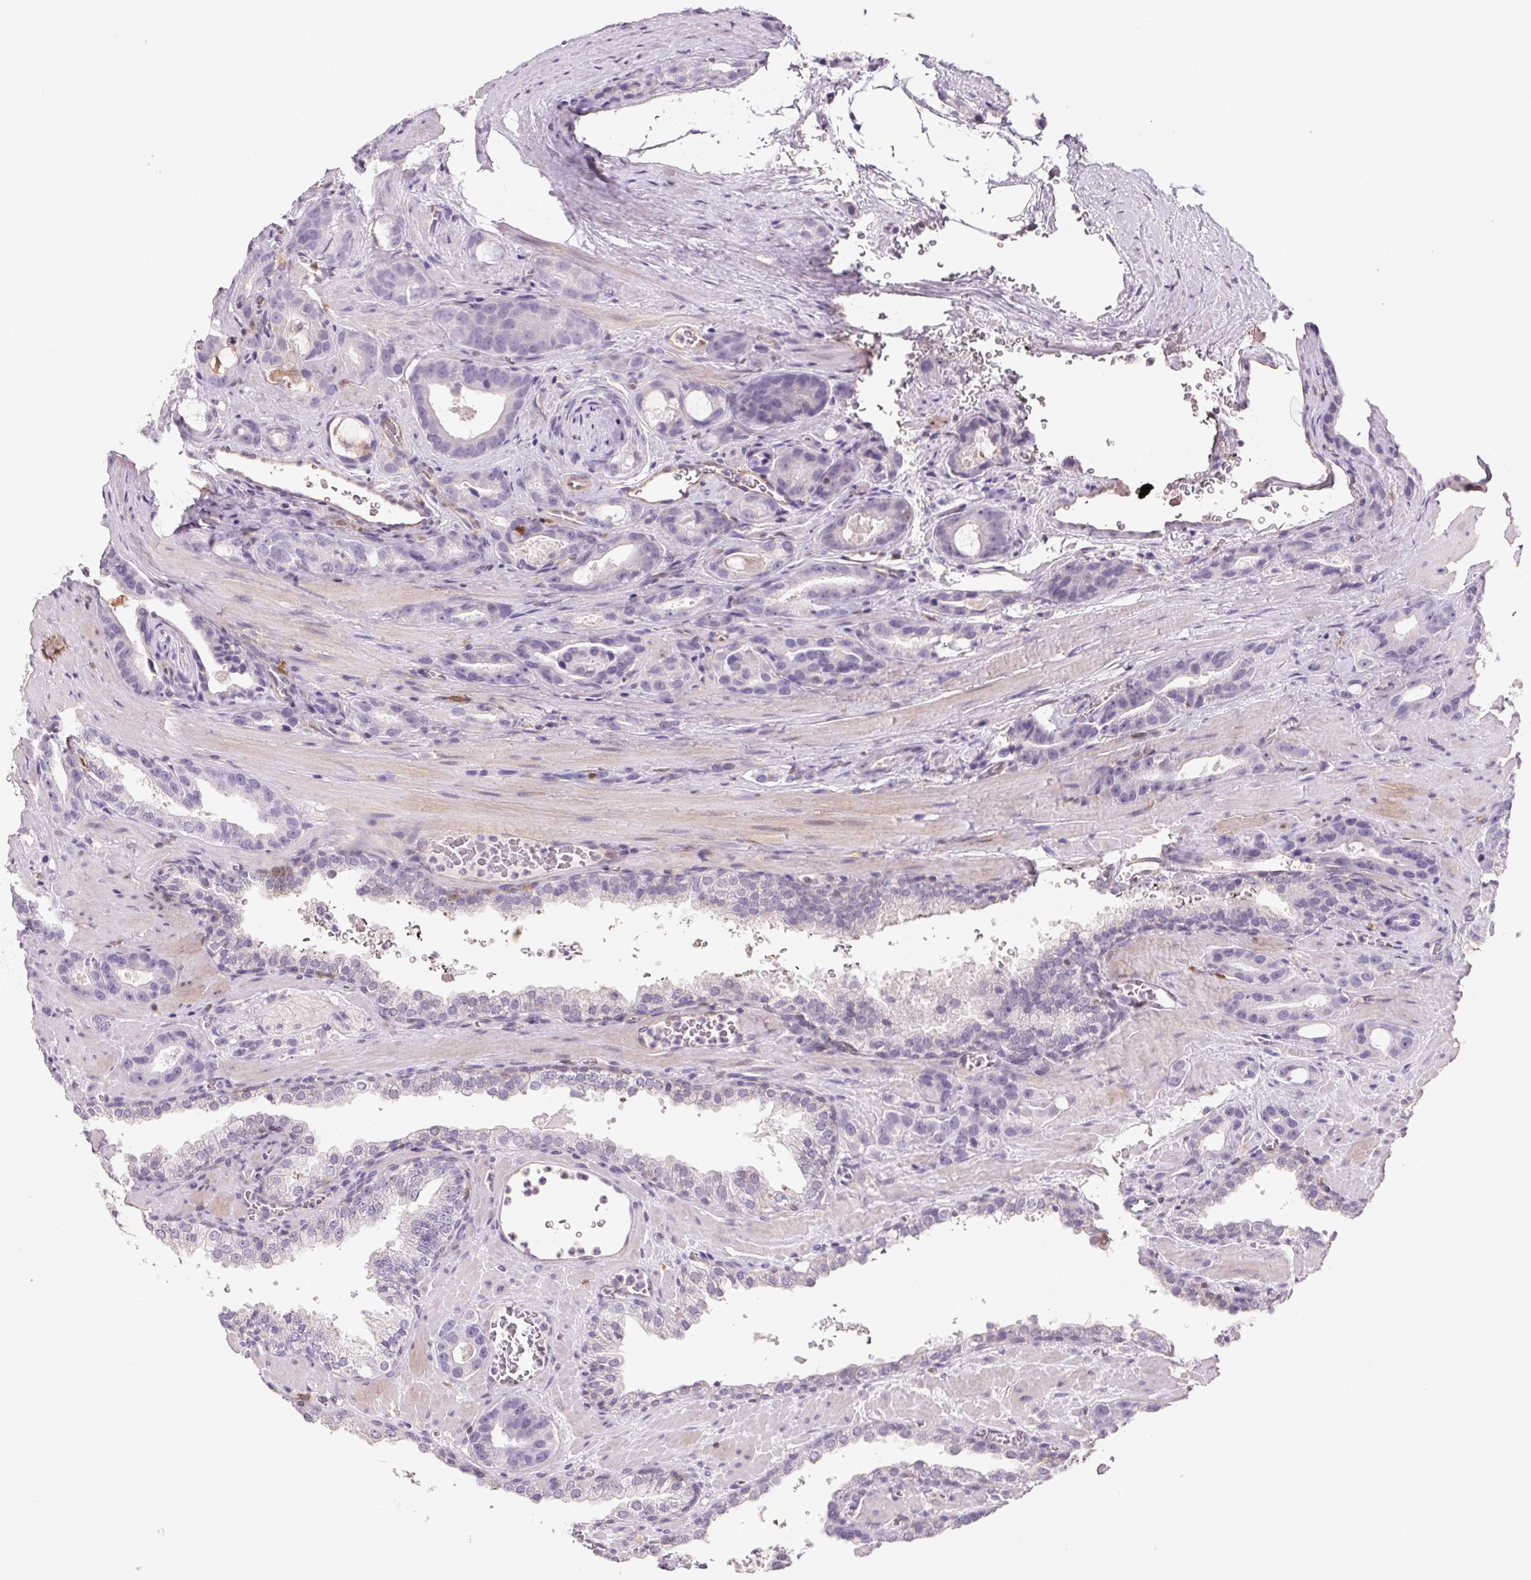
{"staining": {"intensity": "negative", "quantity": "none", "location": "none"}, "tissue": "prostate cancer", "cell_type": "Tumor cells", "image_type": "cancer", "snomed": [{"axis": "morphology", "description": "Adenocarcinoma, High grade"}, {"axis": "topography", "description": "Prostate"}], "caption": "A photomicrograph of human adenocarcinoma (high-grade) (prostate) is negative for staining in tumor cells.", "gene": "GBP1", "patient": {"sex": "male", "age": 65}}